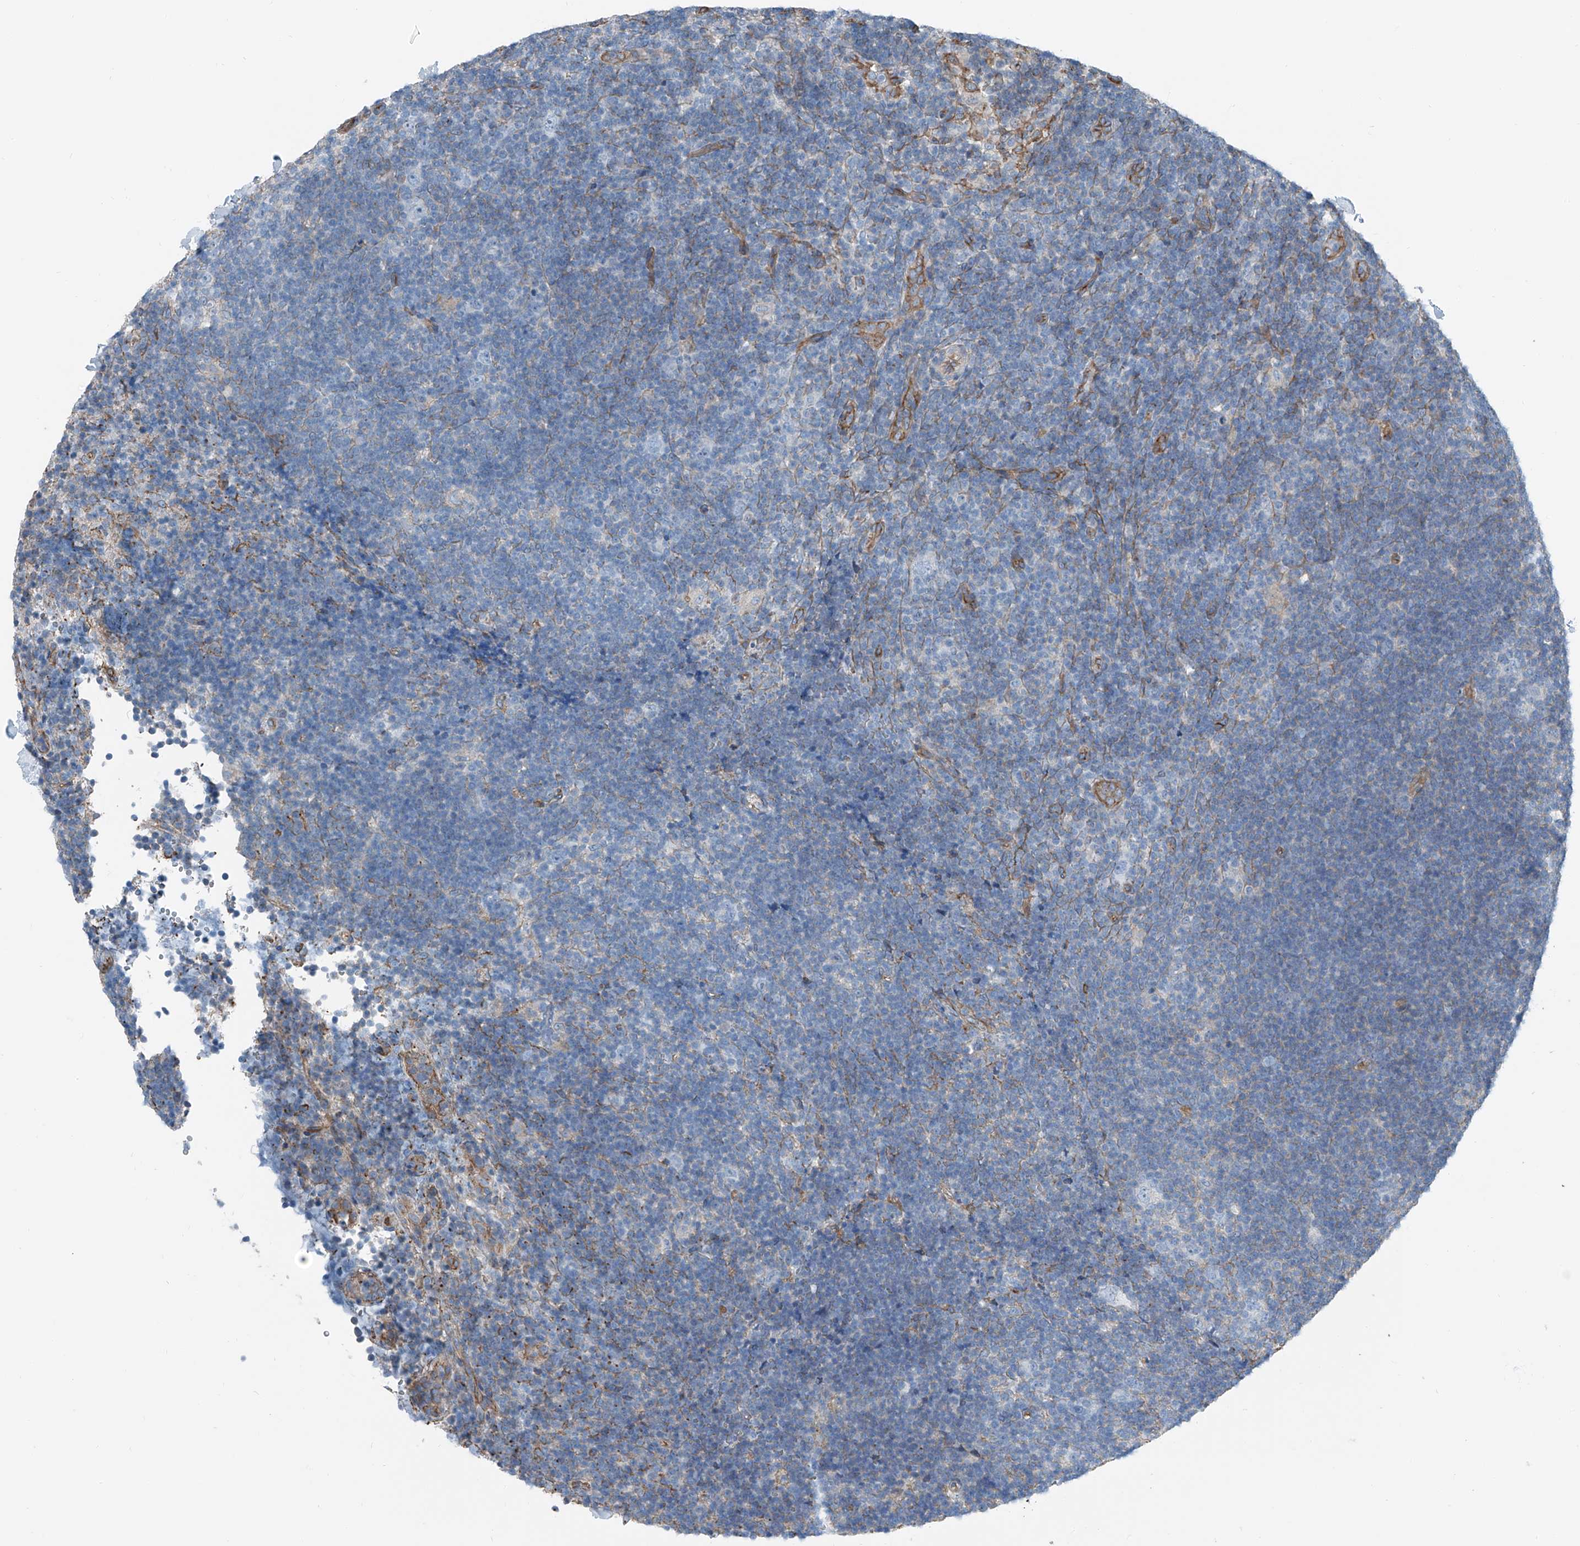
{"staining": {"intensity": "negative", "quantity": "none", "location": "none"}, "tissue": "lymphoma", "cell_type": "Tumor cells", "image_type": "cancer", "snomed": [{"axis": "morphology", "description": "Hodgkin's disease, NOS"}, {"axis": "topography", "description": "Lymph node"}], "caption": "Tumor cells show no significant staining in lymphoma. Nuclei are stained in blue.", "gene": "THEMIS2", "patient": {"sex": "female", "age": 57}}